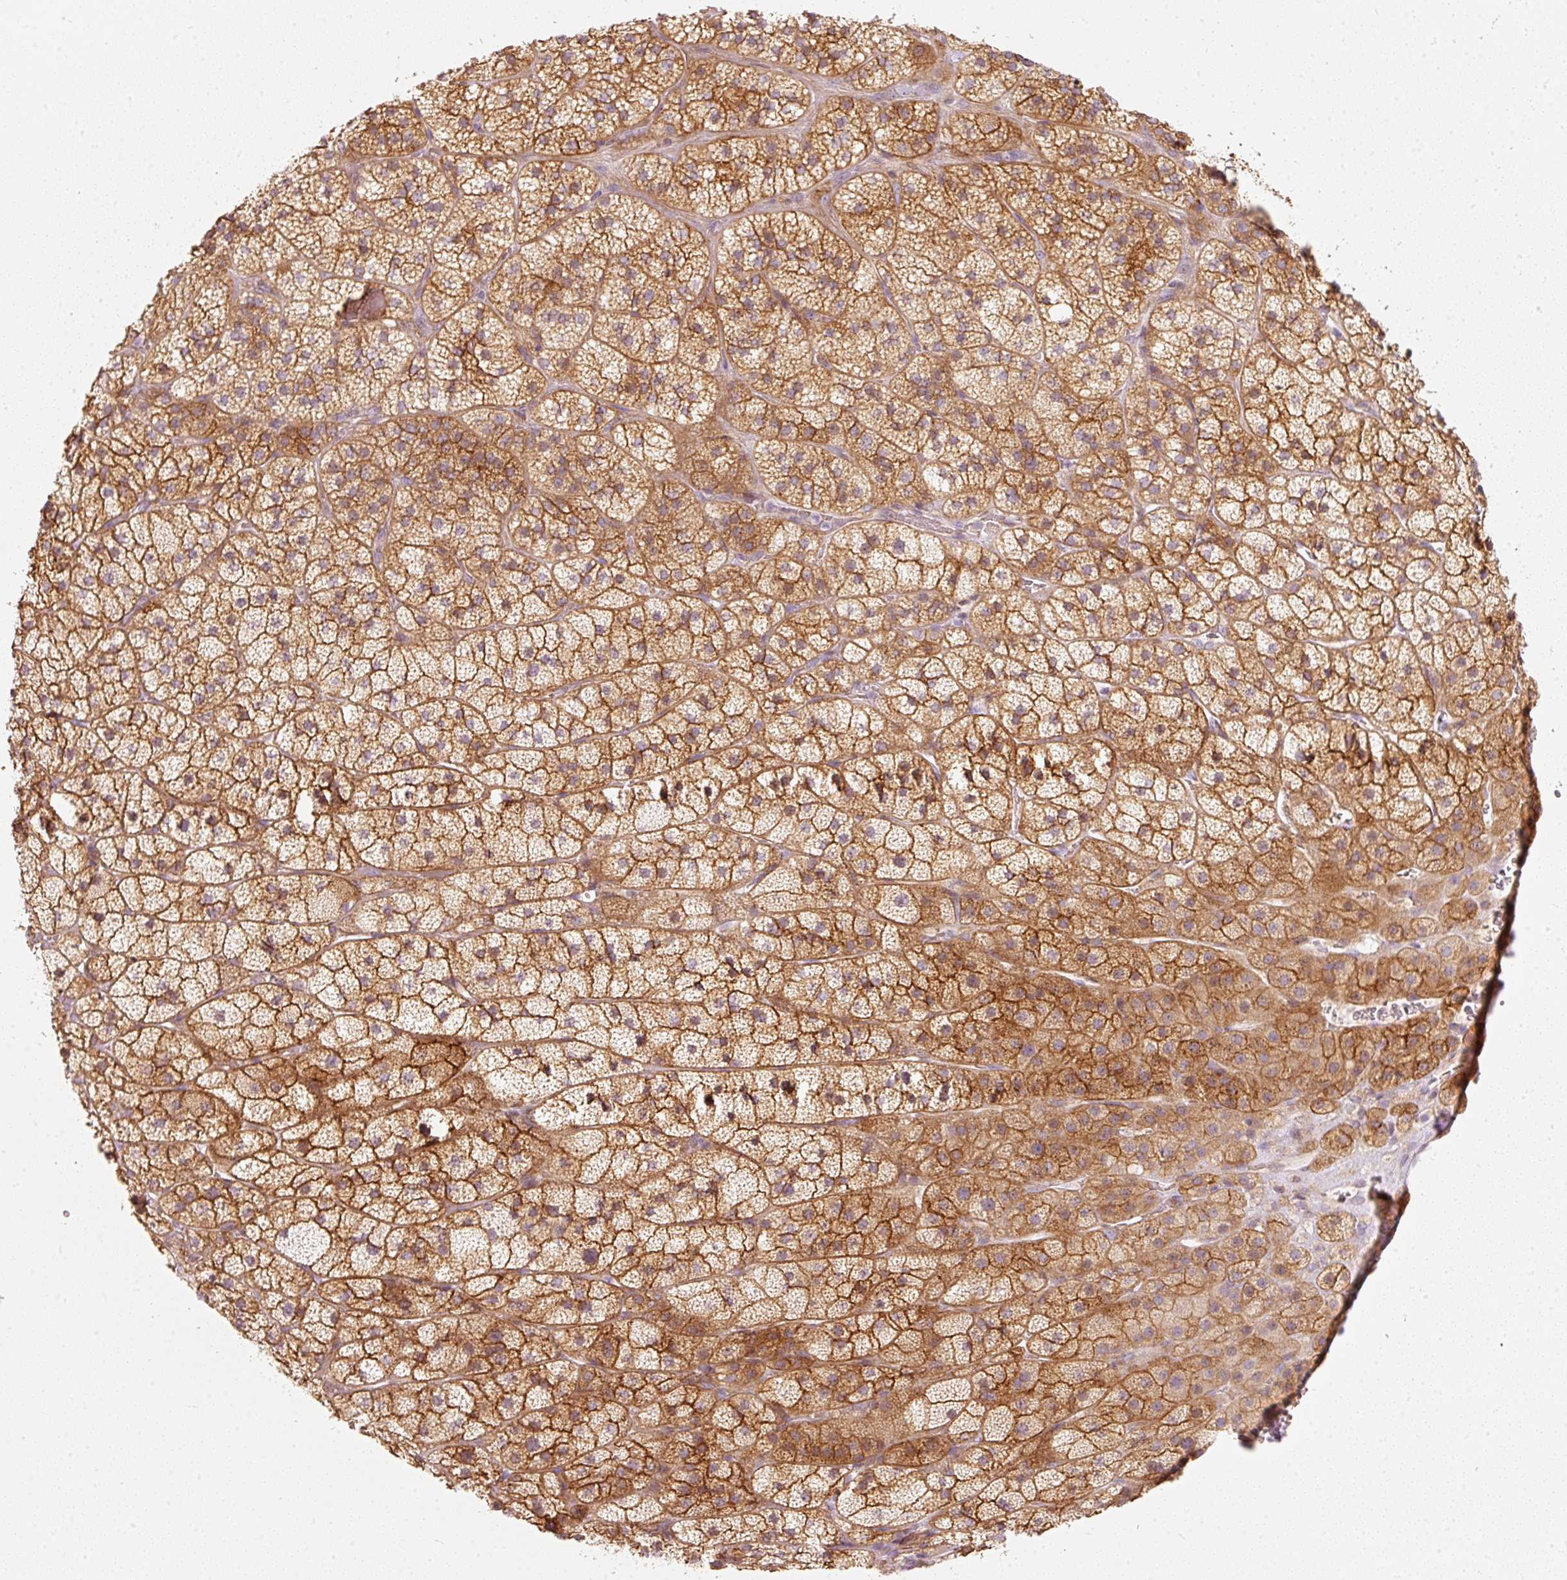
{"staining": {"intensity": "strong", "quantity": ">75%", "location": "cytoplasmic/membranous"}, "tissue": "adrenal gland", "cell_type": "Glandular cells", "image_type": "normal", "snomed": [{"axis": "morphology", "description": "Normal tissue, NOS"}, {"axis": "topography", "description": "Adrenal gland"}], "caption": "Glandular cells display high levels of strong cytoplasmic/membranous positivity in about >75% of cells in unremarkable adrenal gland.", "gene": "KCNQ1", "patient": {"sex": "male", "age": 57}}